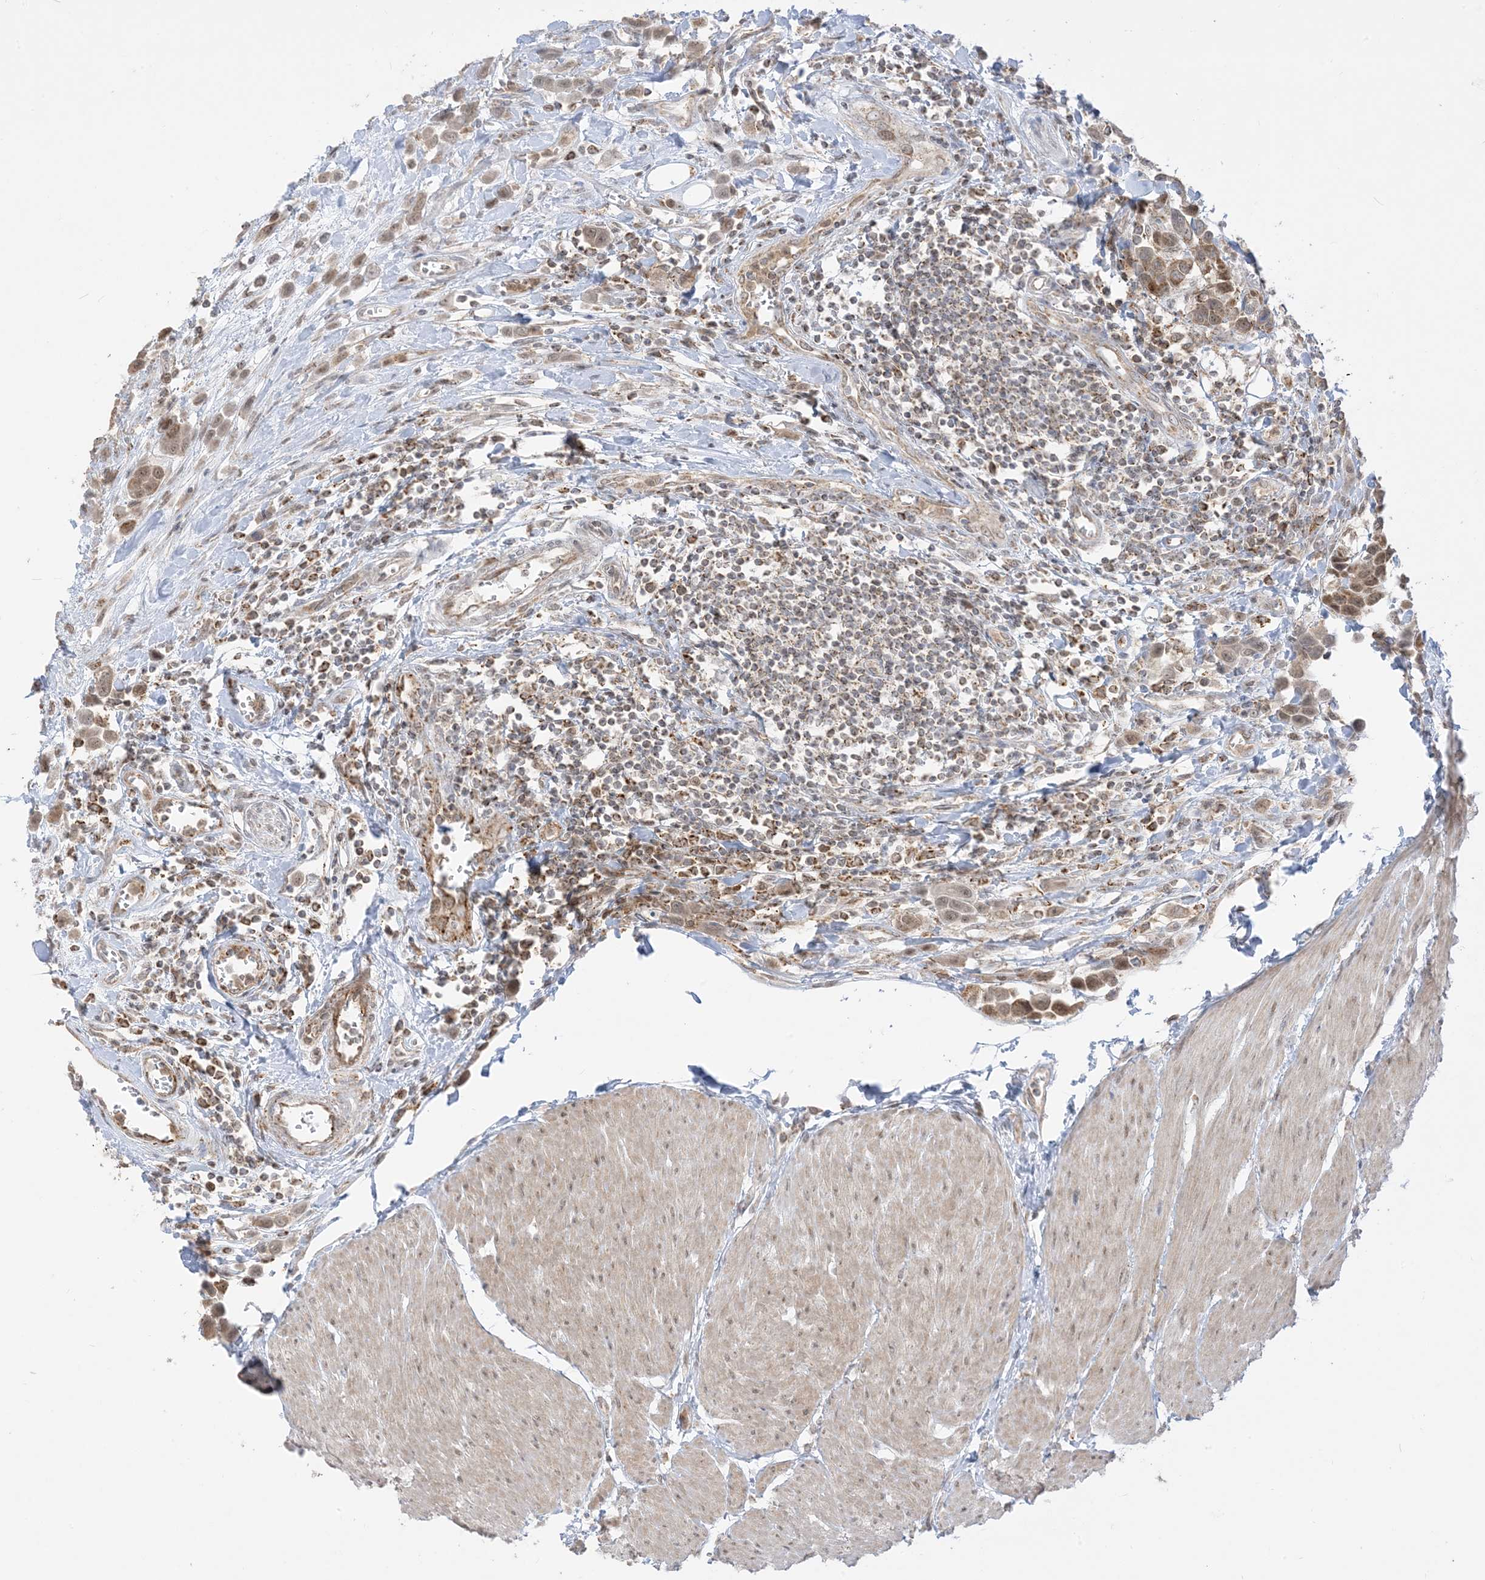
{"staining": {"intensity": "moderate", "quantity": ">75%", "location": "cytoplasmic/membranous"}, "tissue": "urothelial cancer", "cell_type": "Tumor cells", "image_type": "cancer", "snomed": [{"axis": "morphology", "description": "Urothelial carcinoma, High grade"}, {"axis": "topography", "description": "Urinary bladder"}], "caption": "A micrograph of human urothelial cancer stained for a protein reveals moderate cytoplasmic/membranous brown staining in tumor cells.", "gene": "KANSL3", "patient": {"sex": "male", "age": 50}}